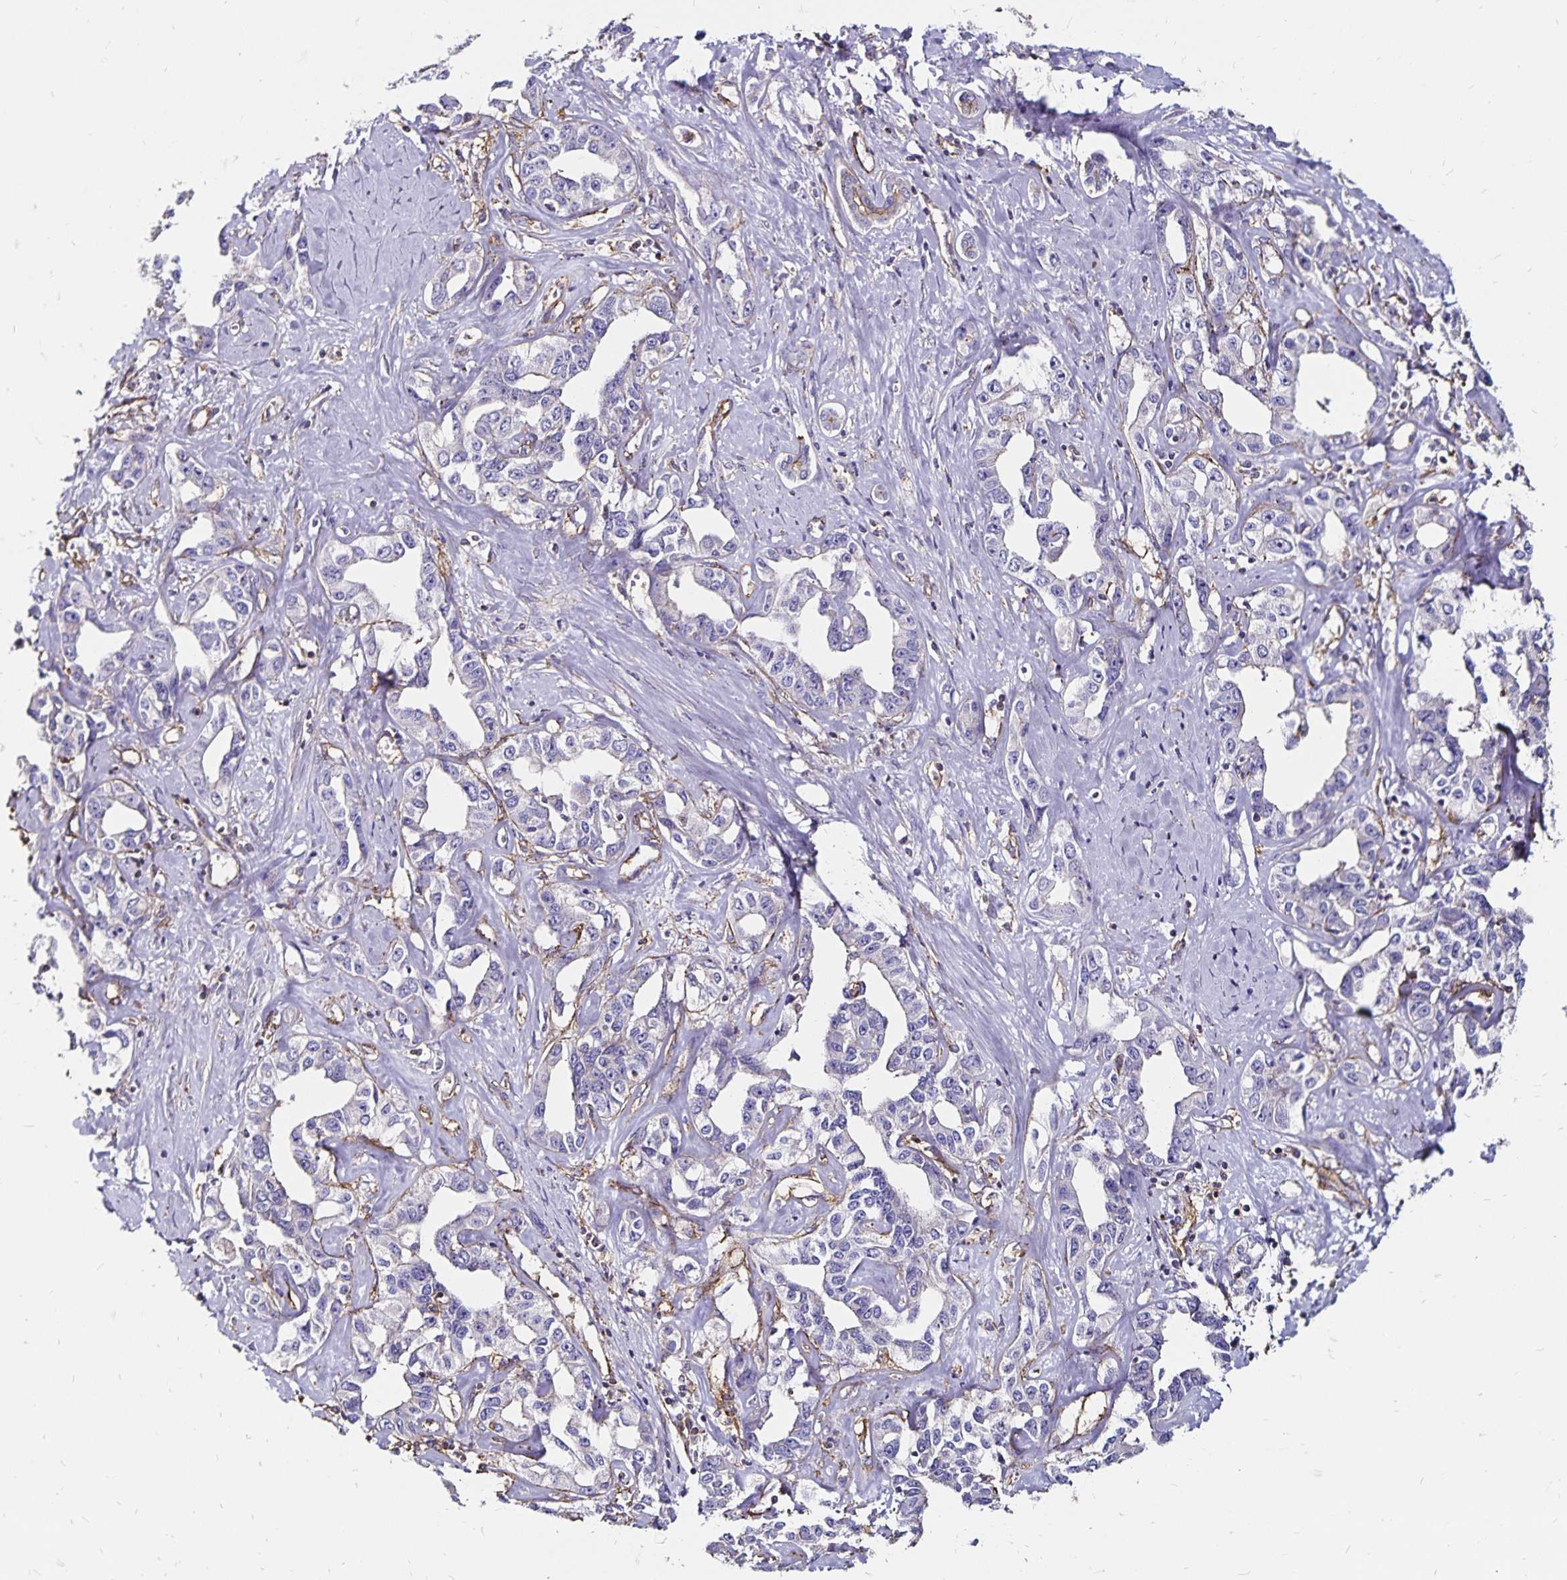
{"staining": {"intensity": "negative", "quantity": "none", "location": "none"}, "tissue": "liver cancer", "cell_type": "Tumor cells", "image_type": "cancer", "snomed": [{"axis": "morphology", "description": "Cholangiocarcinoma"}, {"axis": "topography", "description": "Liver"}], "caption": "High magnification brightfield microscopy of liver cancer stained with DAB (brown) and counterstained with hematoxylin (blue): tumor cells show no significant staining. (Stains: DAB IHC with hematoxylin counter stain, Microscopy: brightfield microscopy at high magnification).", "gene": "RPRML", "patient": {"sex": "male", "age": 59}}